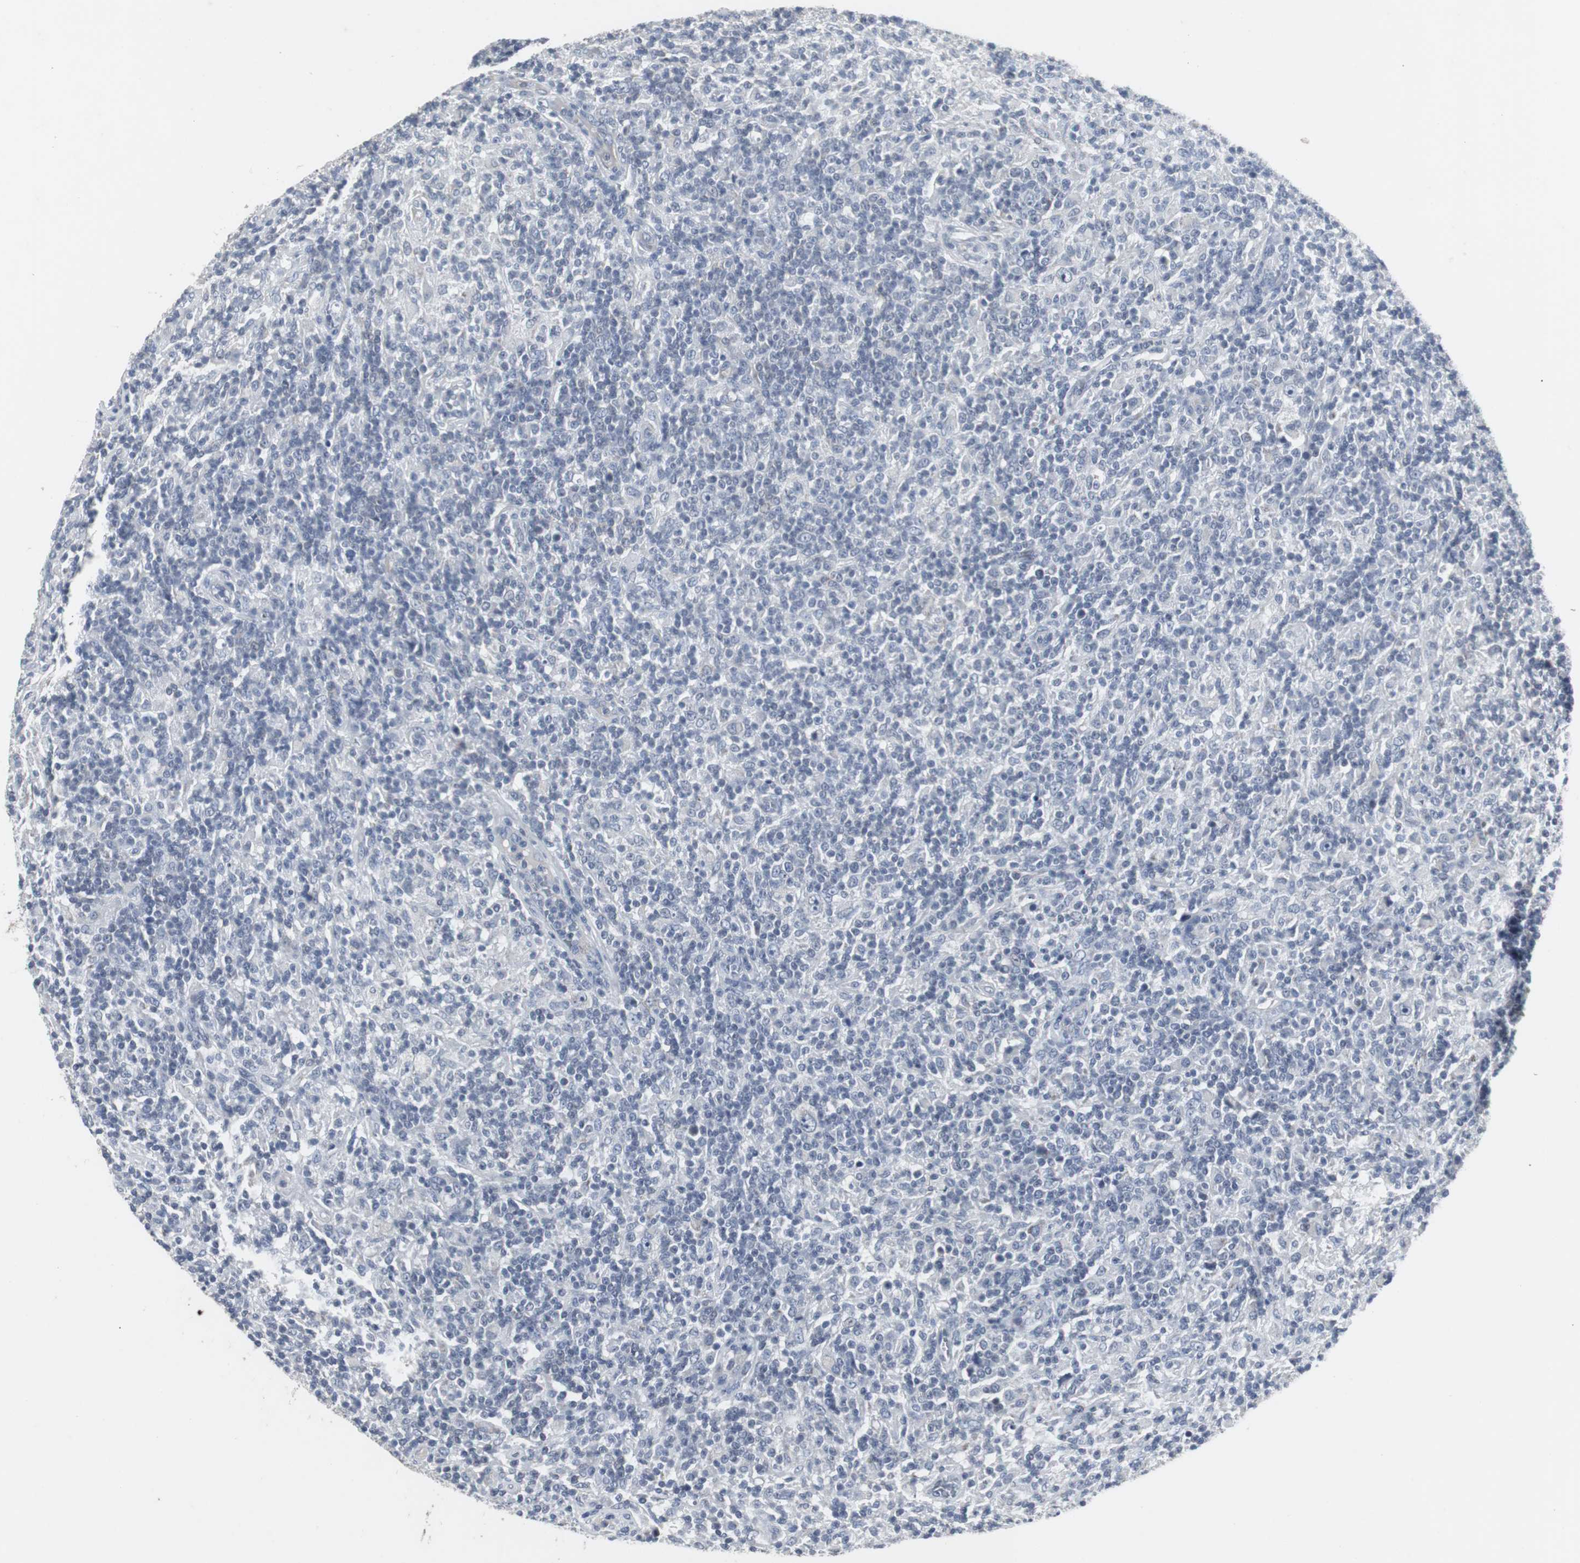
{"staining": {"intensity": "negative", "quantity": "none", "location": "none"}, "tissue": "lymphoma", "cell_type": "Tumor cells", "image_type": "cancer", "snomed": [{"axis": "morphology", "description": "Hodgkin's disease, NOS"}, {"axis": "topography", "description": "Lymph node"}], "caption": "Immunohistochemistry (IHC) image of neoplastic tissue: lymphoma stained with DAB (3,3'-diaminobenzidine) exhibits no significant protein expression in tumor cells. The staining was performed using DAB to visualize the protein expression in brown, while the nuclei were stained in blue with hematoxylin (Magnification: 20x).", "gene": "ACAA1", "patient": {"sex": "male", "age": 70}}